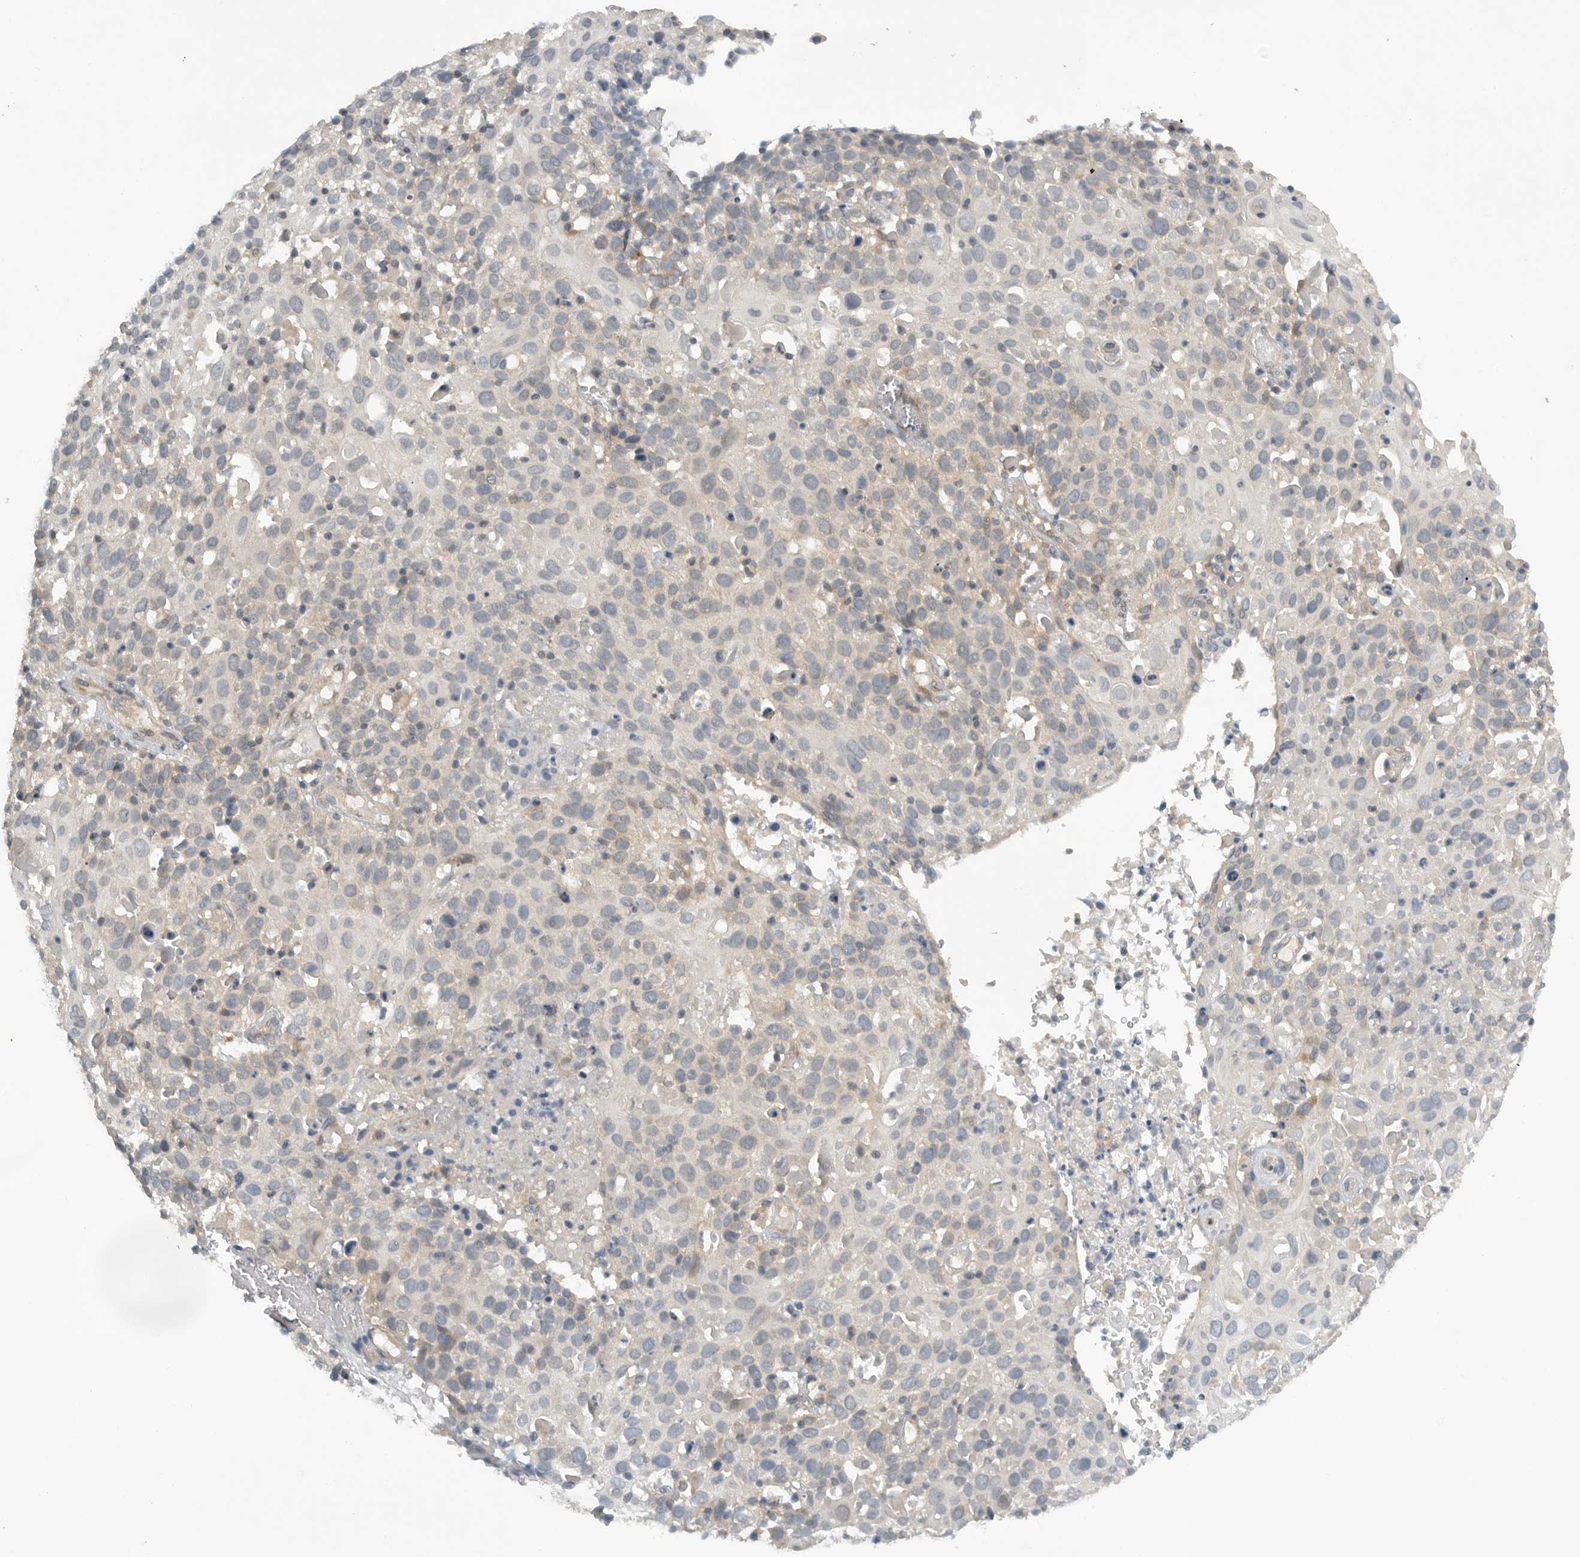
{"staining": {"intensity": "weak", "quantity": "<25%", "location": "cytoplasmic/membranous"}, "tissue": "cervical cancer", "cell_type": "Tumor cells", "image_type": "cancer", "snomed": [{"axis": "morphology", "description": "Squamous cell carcinoma, NOS"}, {"axis": "topography", "description": "Cervix"}], "caption": "High magnification brightfield microscopy of cervical squamous cell carcinoma stained with DAB (3,3'-diaminobenzidine) (brown) and counterstained with hematoxylin (blue): tumor cells show no significant staining.", "gene": "AASDHPPT", "patient": {"sex": "female", "age": 74}}